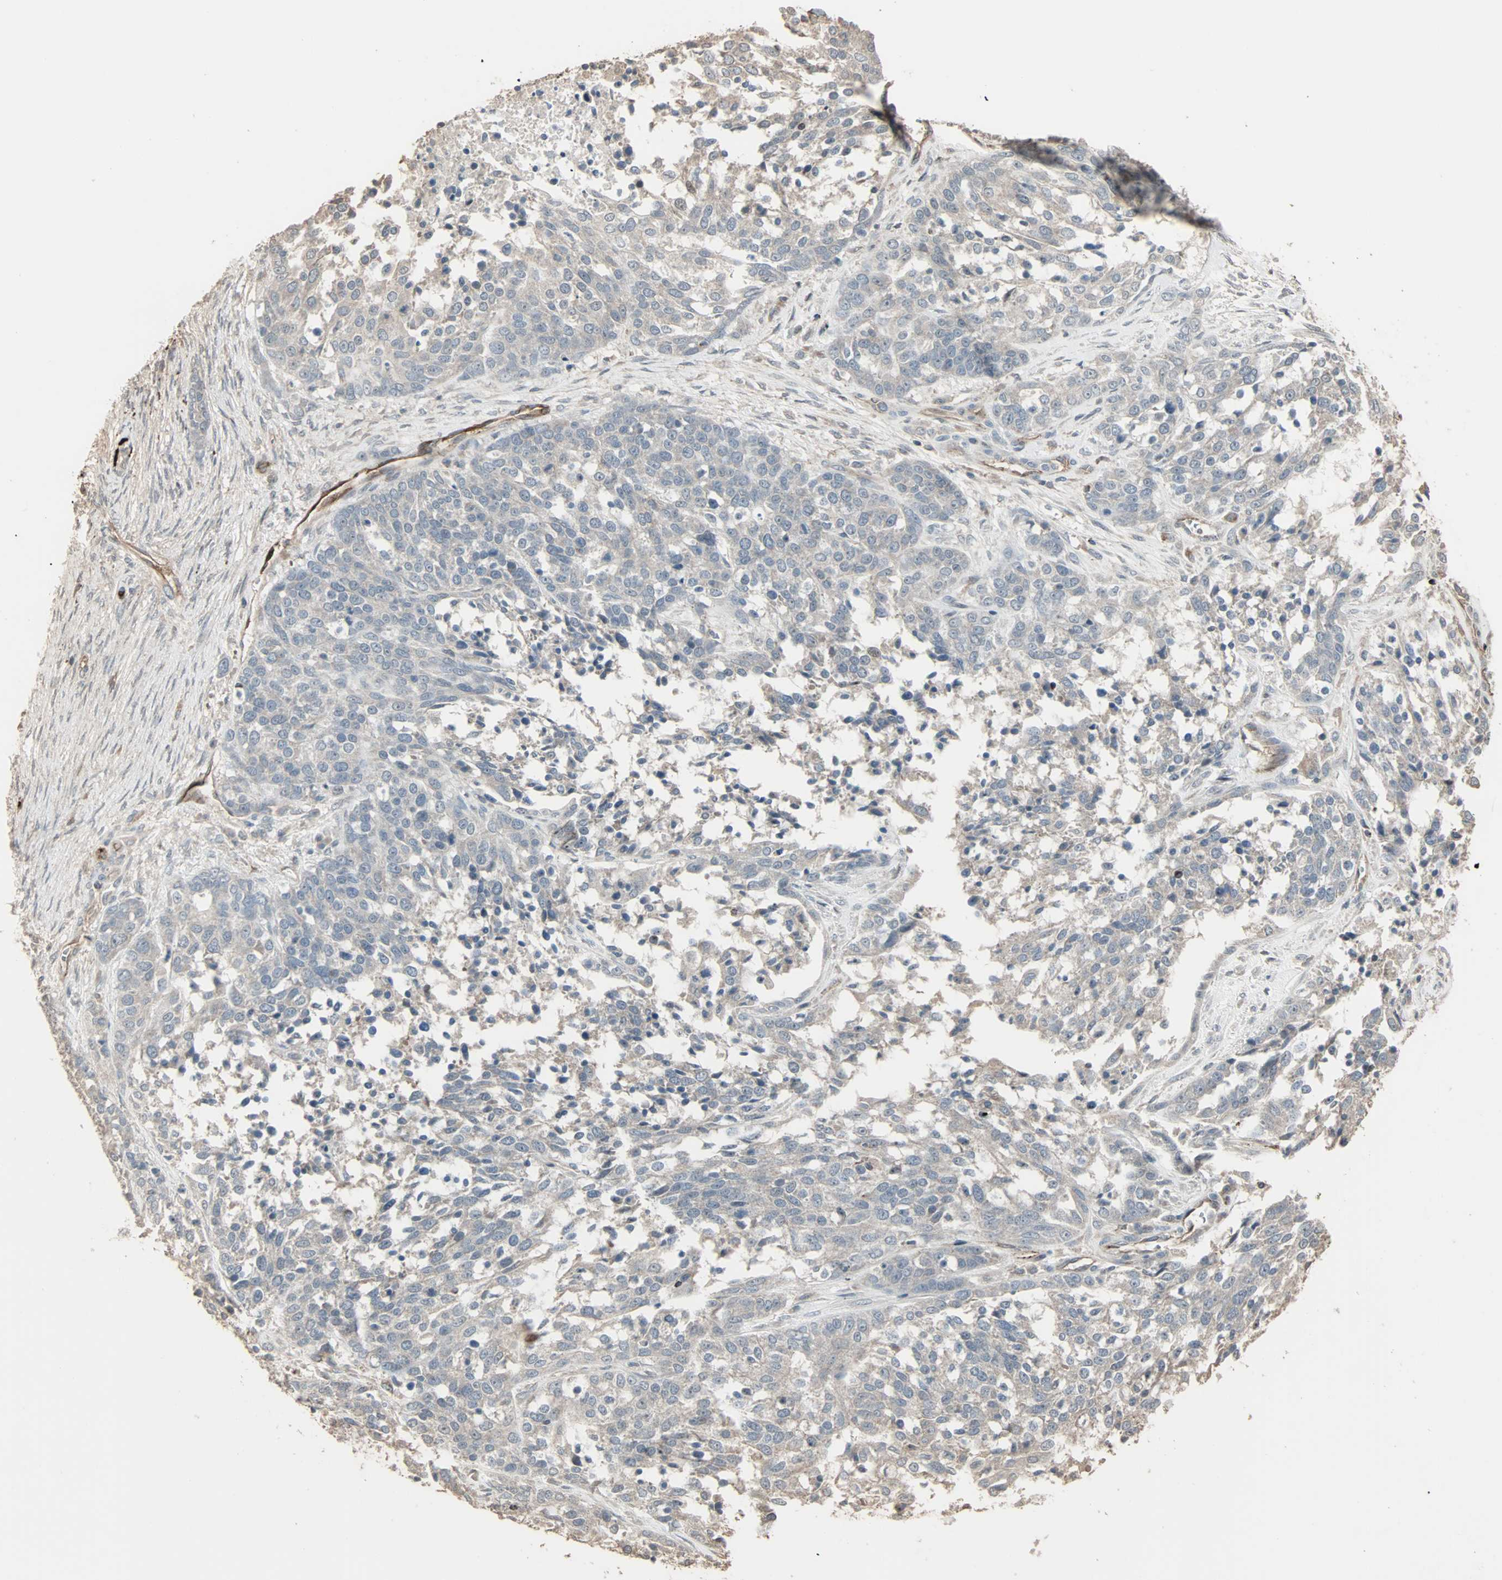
{"staining": {"intensity": "weak", "quantity": "<25%", "location": "cytoplasmic/membranous"}, "tissue": "ovarian cancer", "cell_type": "Tumor cells", "image_type": "cancer", "snomed": [{"axis": "morphology", "description": "Cystadenocarcinoma, serous, NOS"}, {"axis": "topography", "description": "Ovary"}], "caption": "An image of ovarian cancer (serous cystadenocarcinoma) stained for a protein reveals no brown staining in tumor cells. (Brightfield microscopy of DAB (3,3'-diaminobenzidine) IHC at high magnification).", "gene": "CALCRL", "patient": {"sex": "female", "age": 44}}